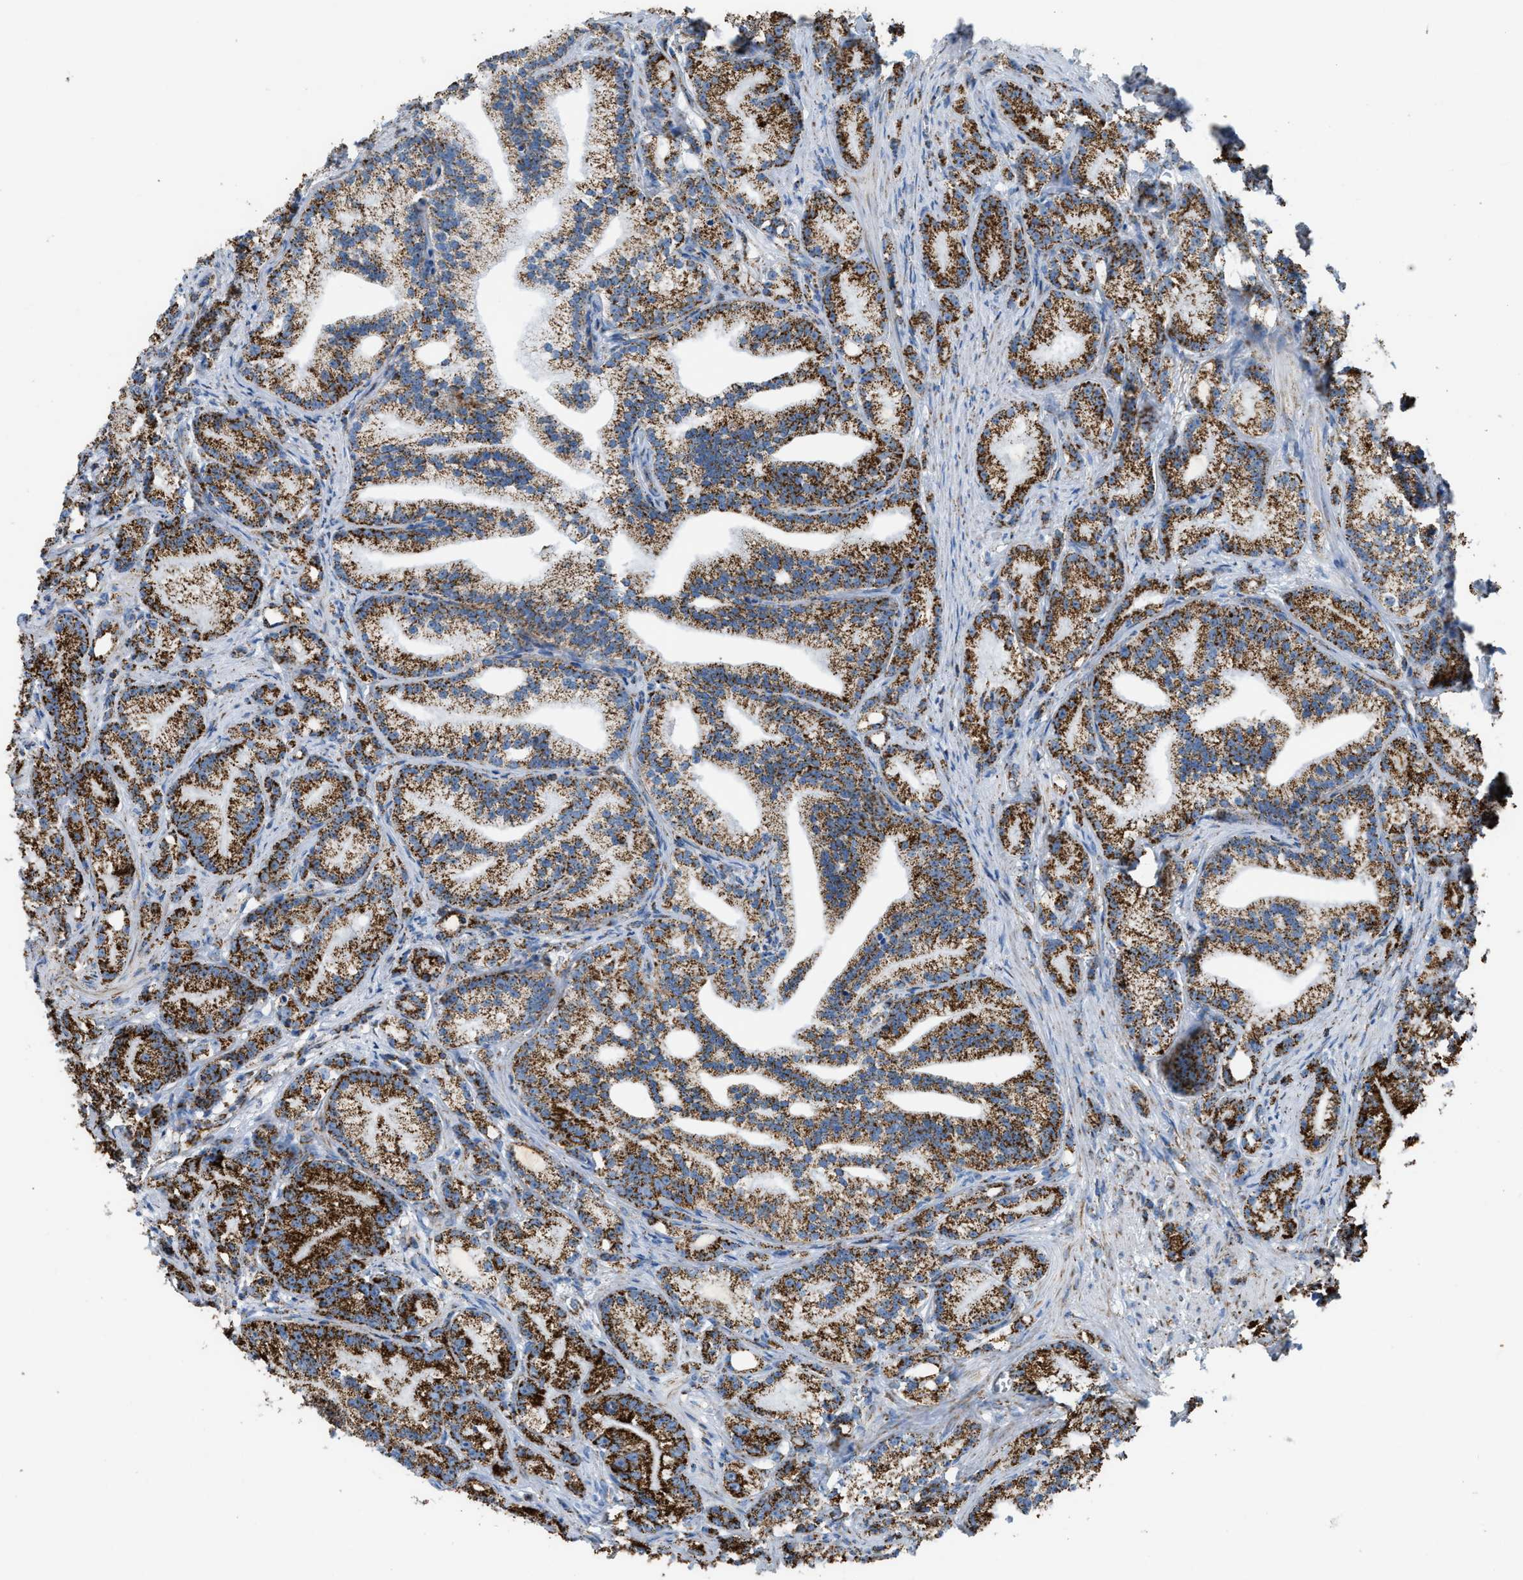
{"staining": {"intensity": "strong", "quantity": ">75%", "location": "cytoplasmic/membranous"}, "tissue": "prostate cancer", "cell_type": "Tumor cells", "image_type": "cancer", "snomed": [{"axis": "morphology", "description": "Adenocarcinoma, Low grade"}, {"axis": "topography", "description": "Prostate"}], "caption": "Prostate cancer stained with DAB IHC exhibits high levels of strong cytoplasmic/membranous staining in approximately >75% of tumor cells.", "gene": "ETFB", "patient": {"sex": "male", "age": 89}}